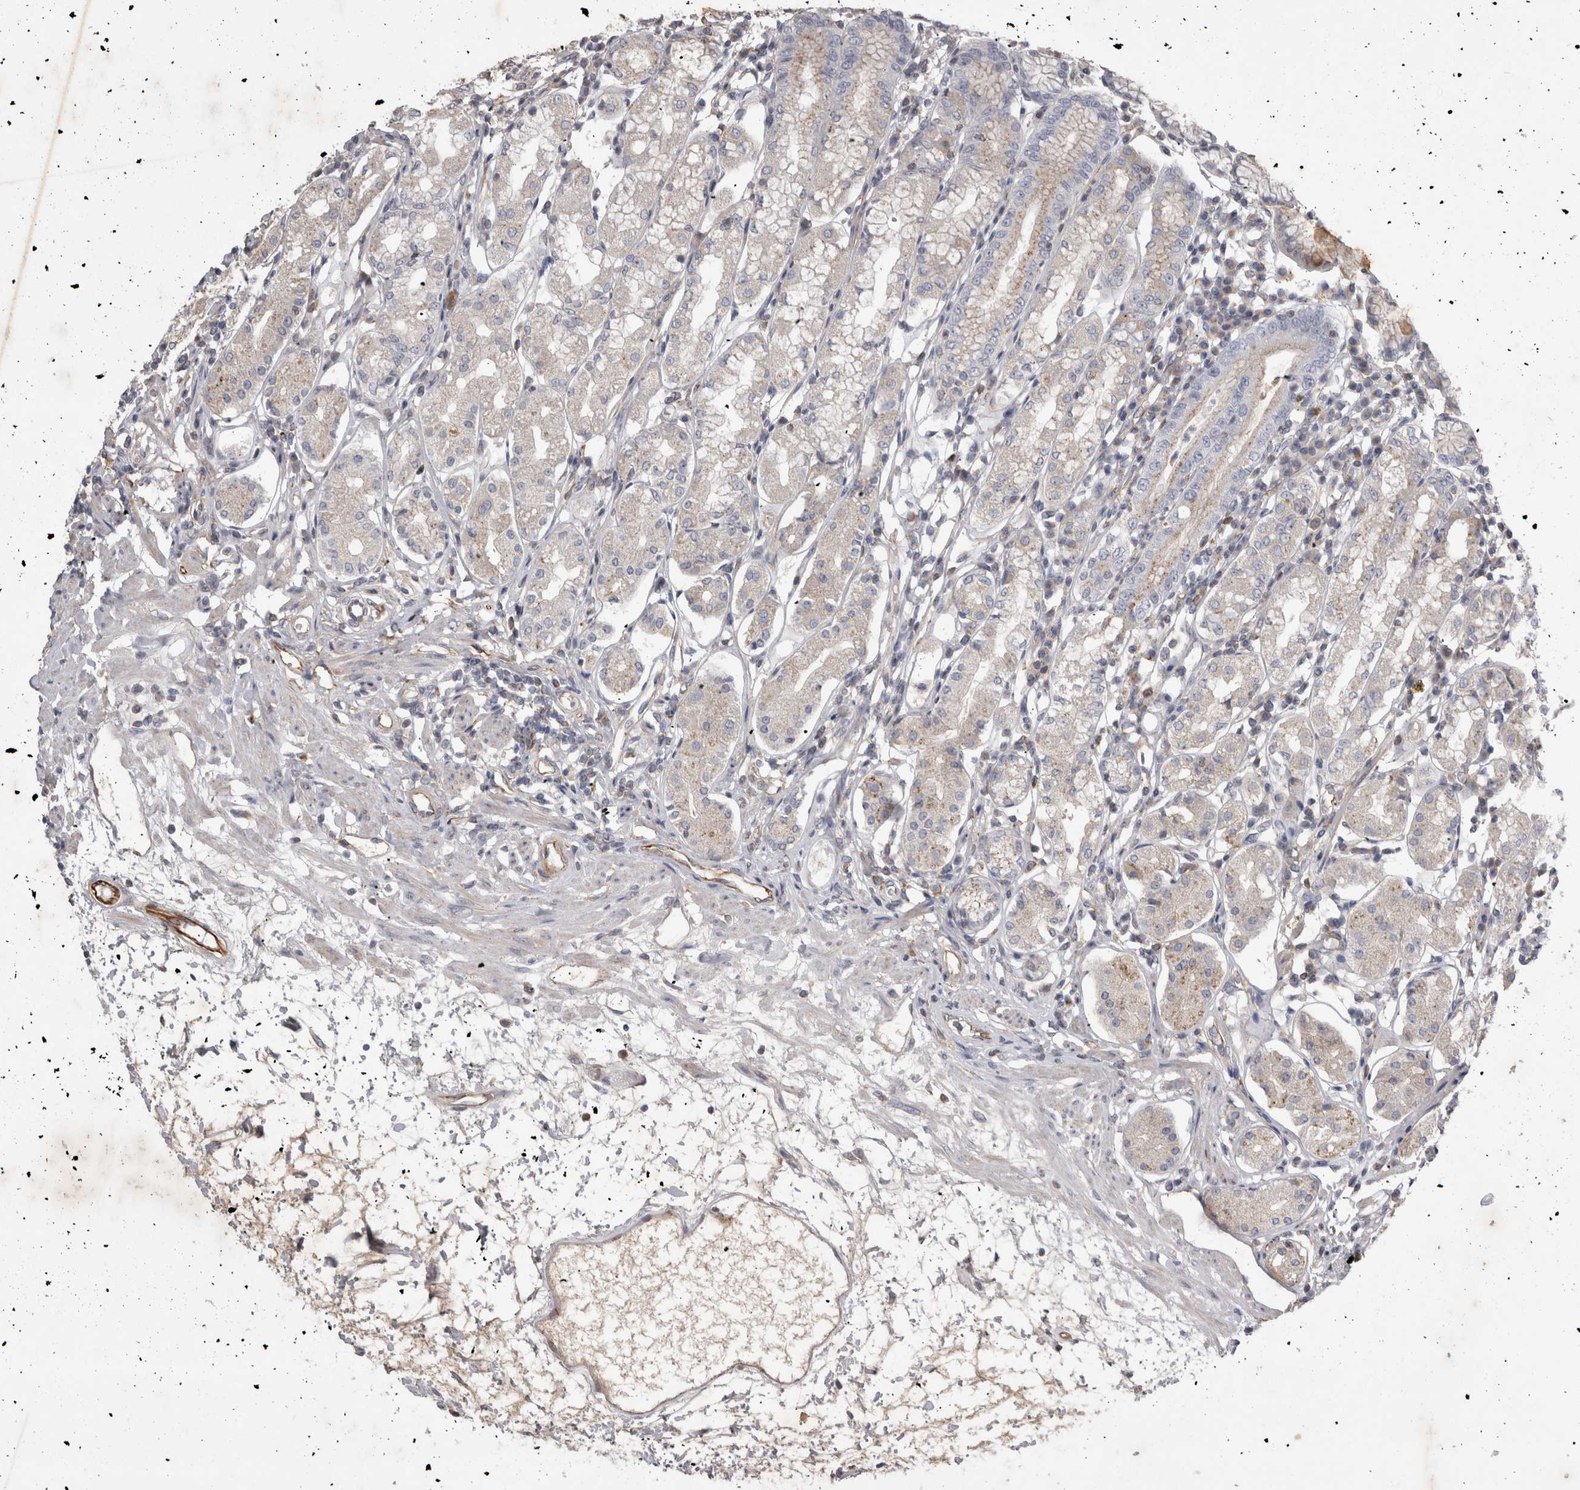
{"staining": {"intensity": "weak", "quantity": "<25%", "location": "cytoplasmic/membranous"}, "tissue": "stomach", "cell_type": "Glandular cells", "image_type": "normal", "snomed": [{"axis": "morphology", "description": "Normal tissue, NOS"}, {"axis": "topography", "description": "Stomach"}, {"axis": "topography", "description": "Stomach, lower"}], "caption": "Immunohistochemical staining of unremarkable stomach reveals no significant staining in glandular cells.", "gene": "STRADB", "patient": {"sex": "female", "age": 56}}